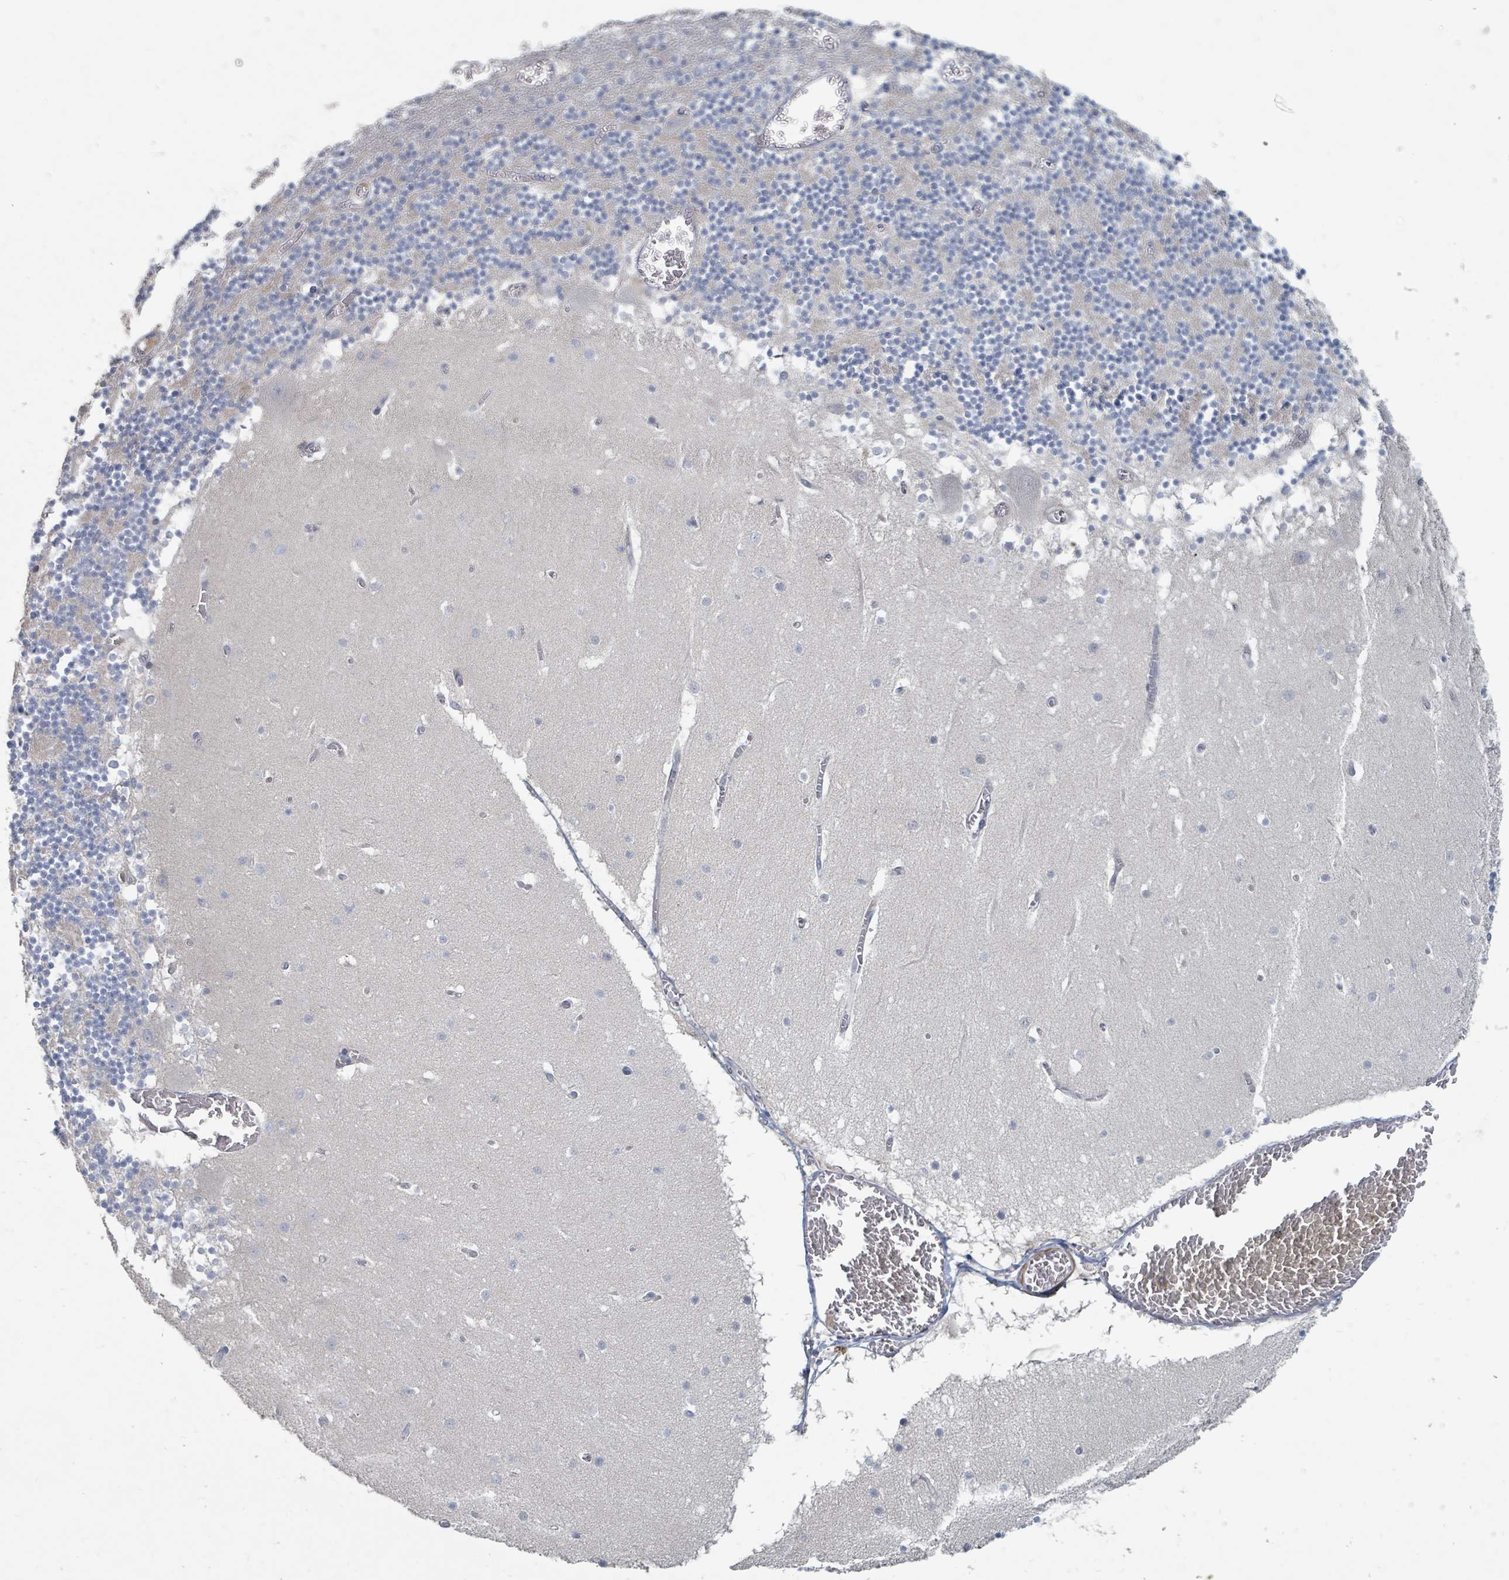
{"staining": {"intensity": "negative", "quantity": "none", "location": "none"}, "tissue": "cerebellum", "cell_type": "Cells in granular layer", "image_type": "normal", "snomed": [{"axis": "morphology", "description": "Normal tissue, NOS"}, {"axis": "topography", "description": "Cerebellum"}], "caption": "Immunohistochemical staining of unremarkable human cerebellum demonstrates no significant staining in cells in granular layer. The staining is performed using DAB brown chromogen with nuclei counter-stained in using hematoxylin.", "gene": "ARGFX", "patient": {"sex": "female", "age": 28}}